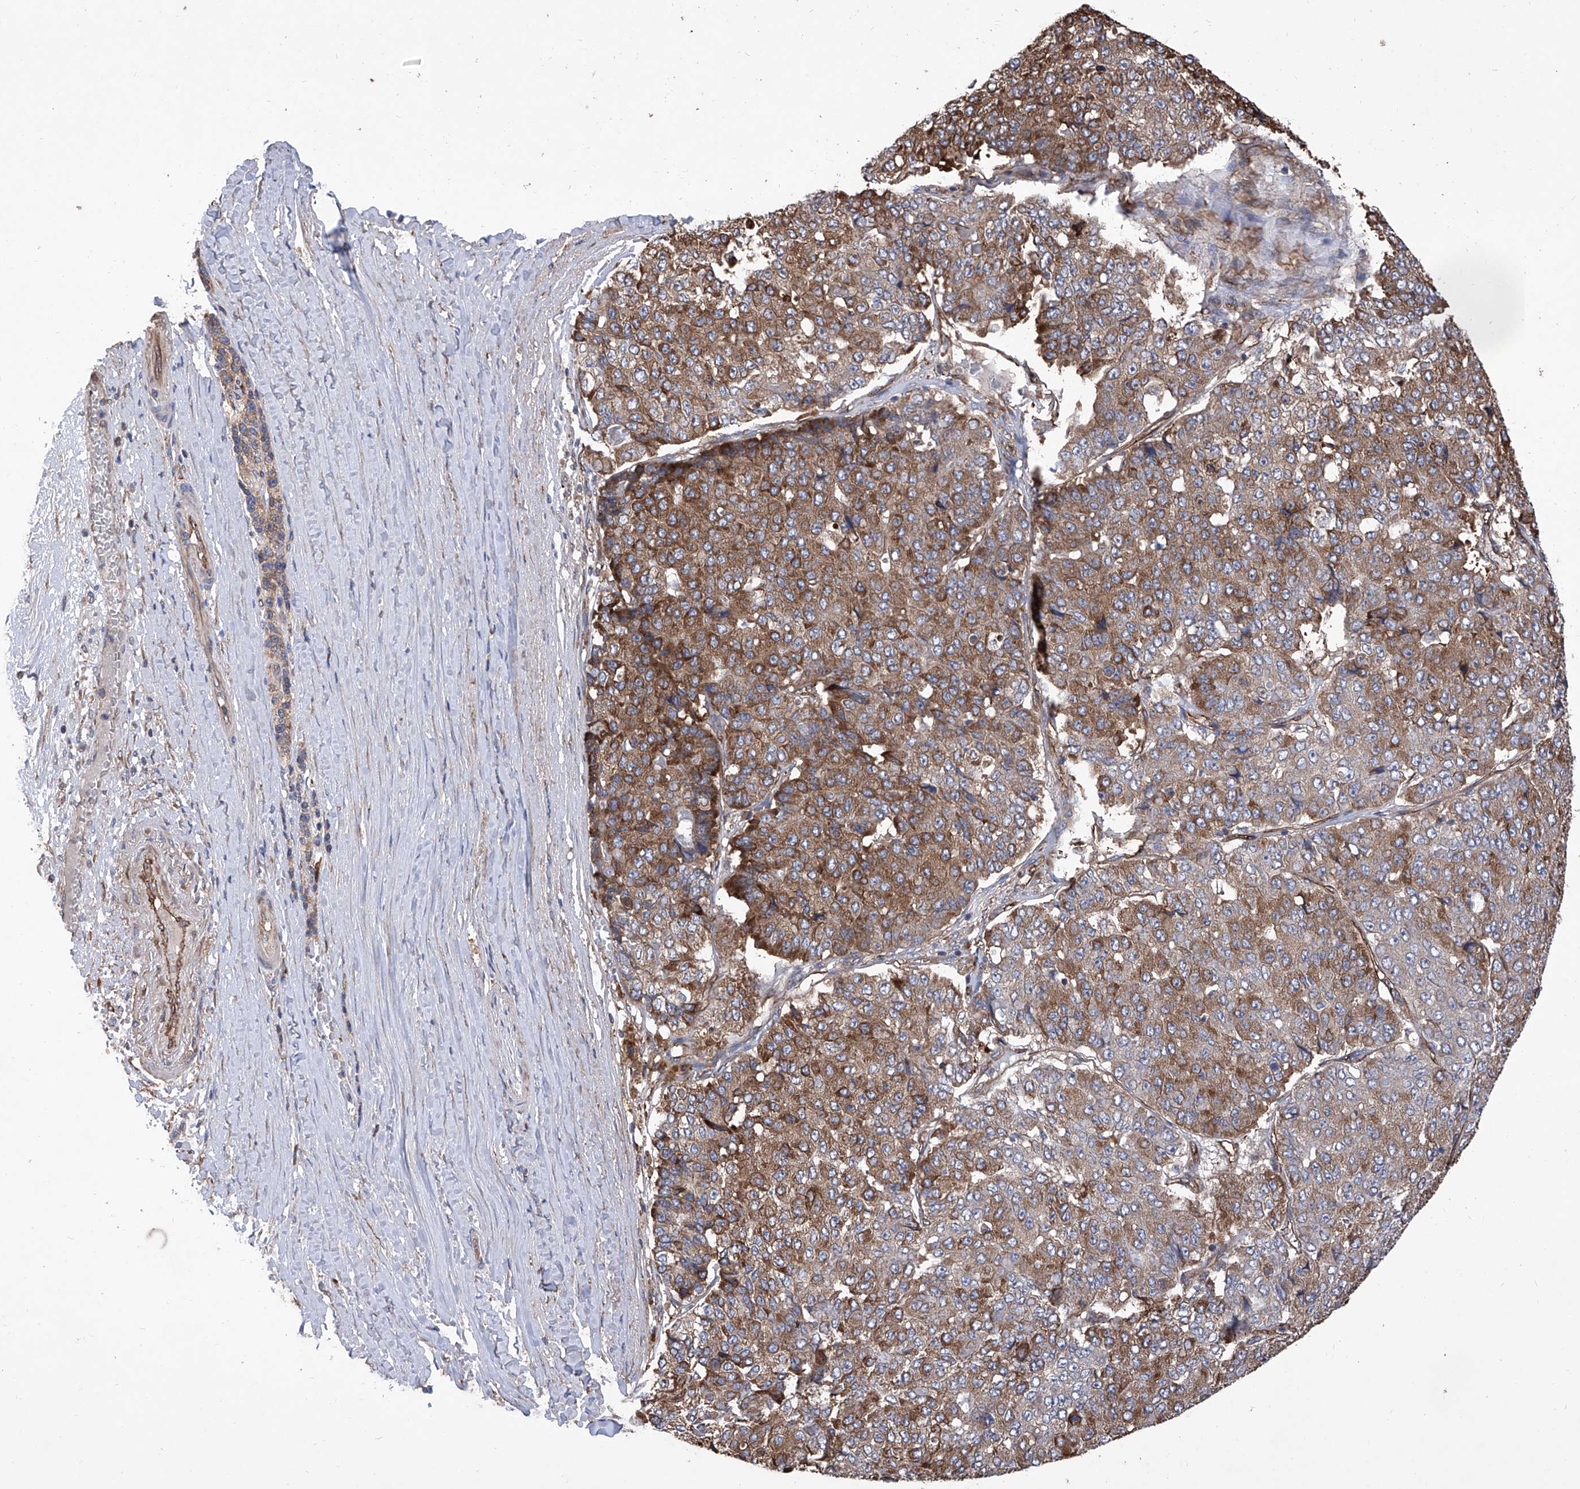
{"staining": {"intensity": "moderate", "quantity": ">75%", "location": "cytoplasmic/membranous"}, "tissue": "pancreatic cancer", "cell_type": "Tumor cells", "image_type": "cancer", "snomed": [{"axis": "morphology", "description": "Adenocarcinoma, NOS"}, {"axis": "topography", "description": "Pancreas"}], "caption": "Tumor cells demonstrate medium levels of moderate cytoplasmic/membranous staining in approximately >75% of cells in human pancreatic cancer (adenocarcinoma).", "gene": "INPP5B", "patient": {"sex": "male", "age": 50}}